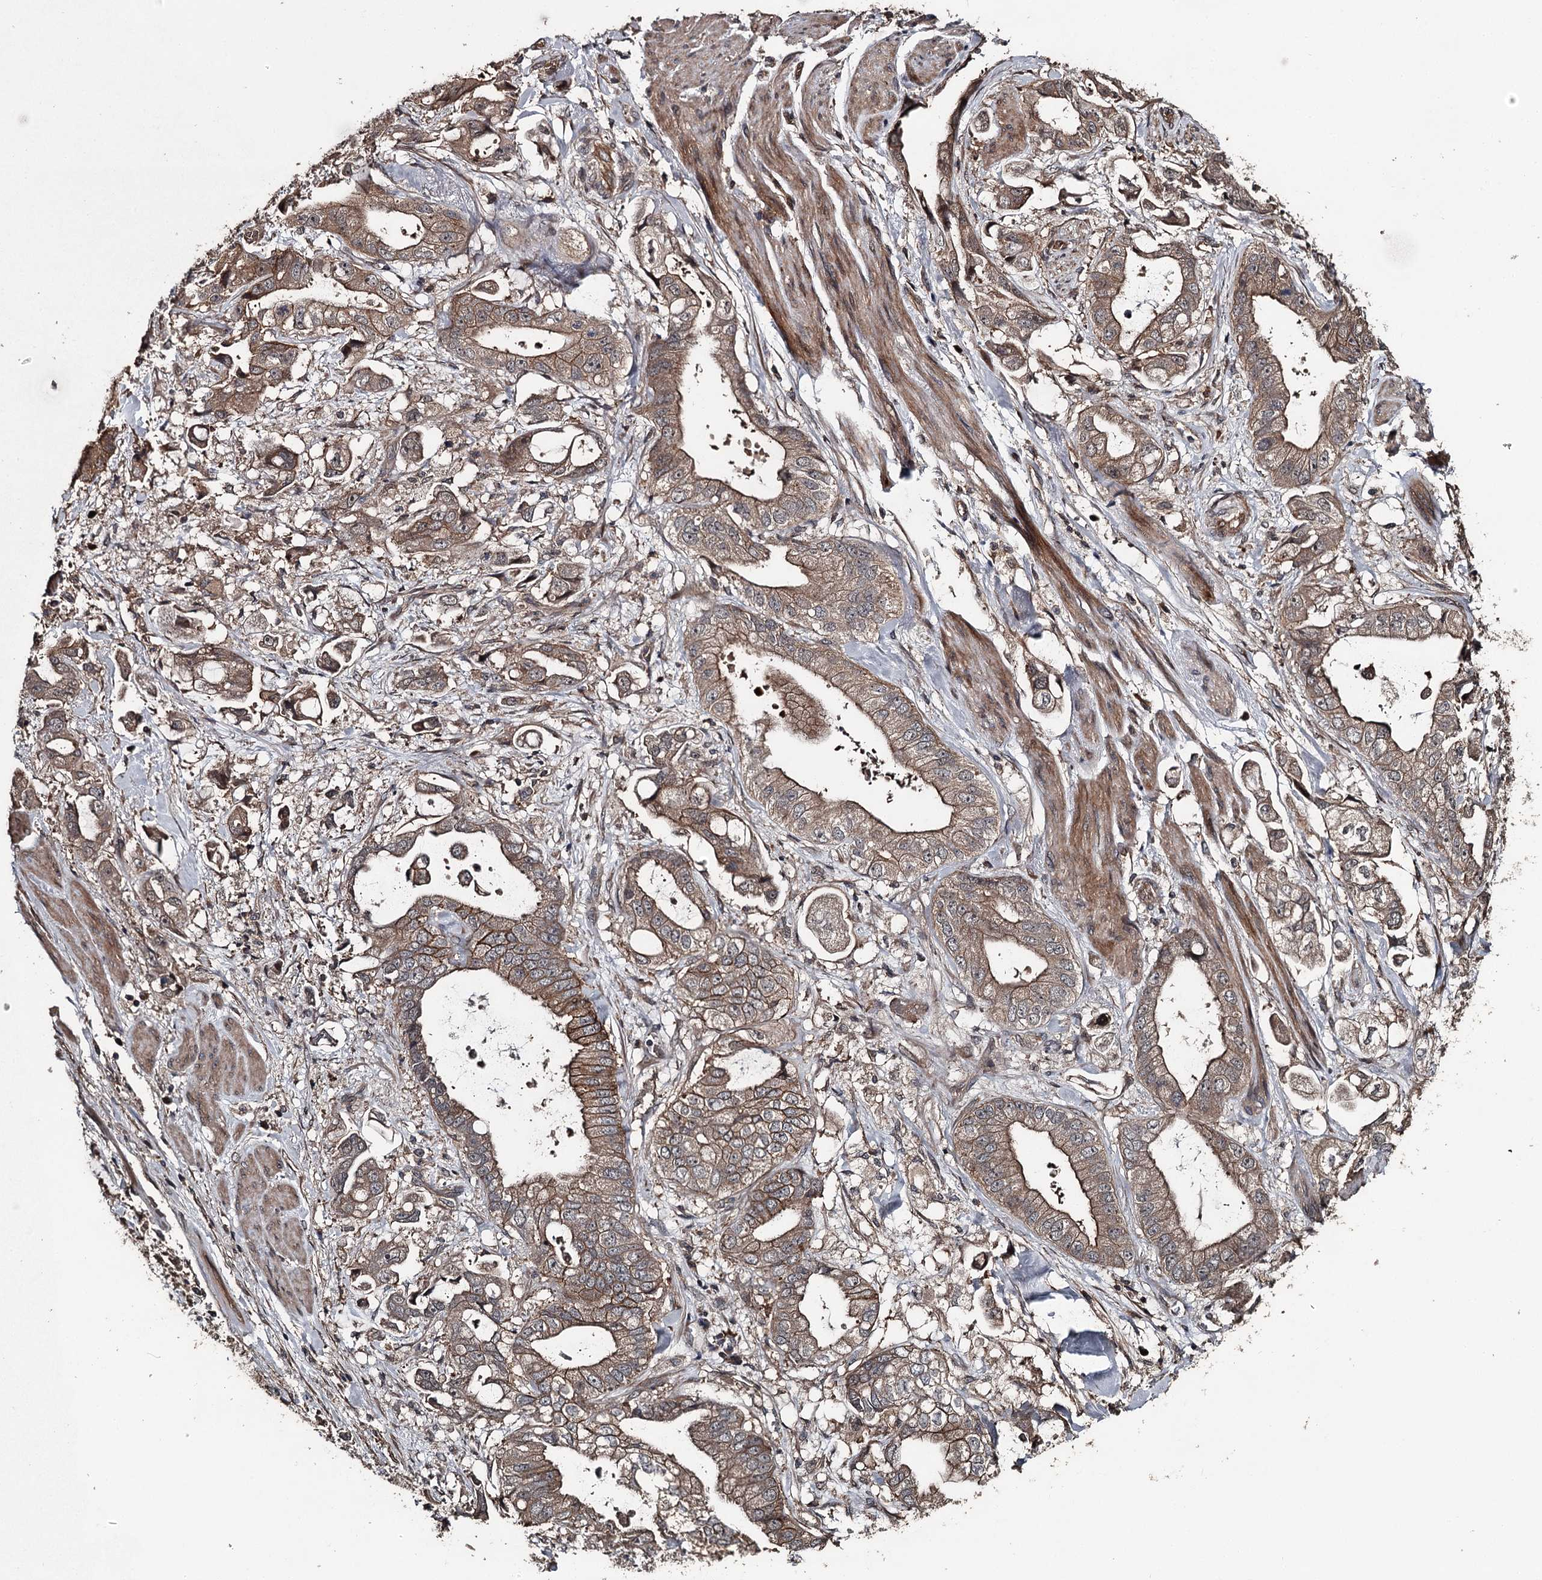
{"staining": {"intensity": "strong", "quantity": ">75%", "location": "cytoplasmic/membranous"}, "tissue": "stomach cancer", "cell_type": "Tumor cells", "image_type": "cancer", "snomed": [{"axis": "morphology", "description": "Adenocarcinoma, NOS"}, {"axis": "topography", "description": "Stomach"}], "caption": "This is a photomicrograph of immunohistochemistry (IHC) staining of adenocarcinoma (stomach), which shows strong staining in the cytoplasmic/membranous of tumor cells.", "gene": "RAB21", "patient": {"sex": "male", "age": 62}}